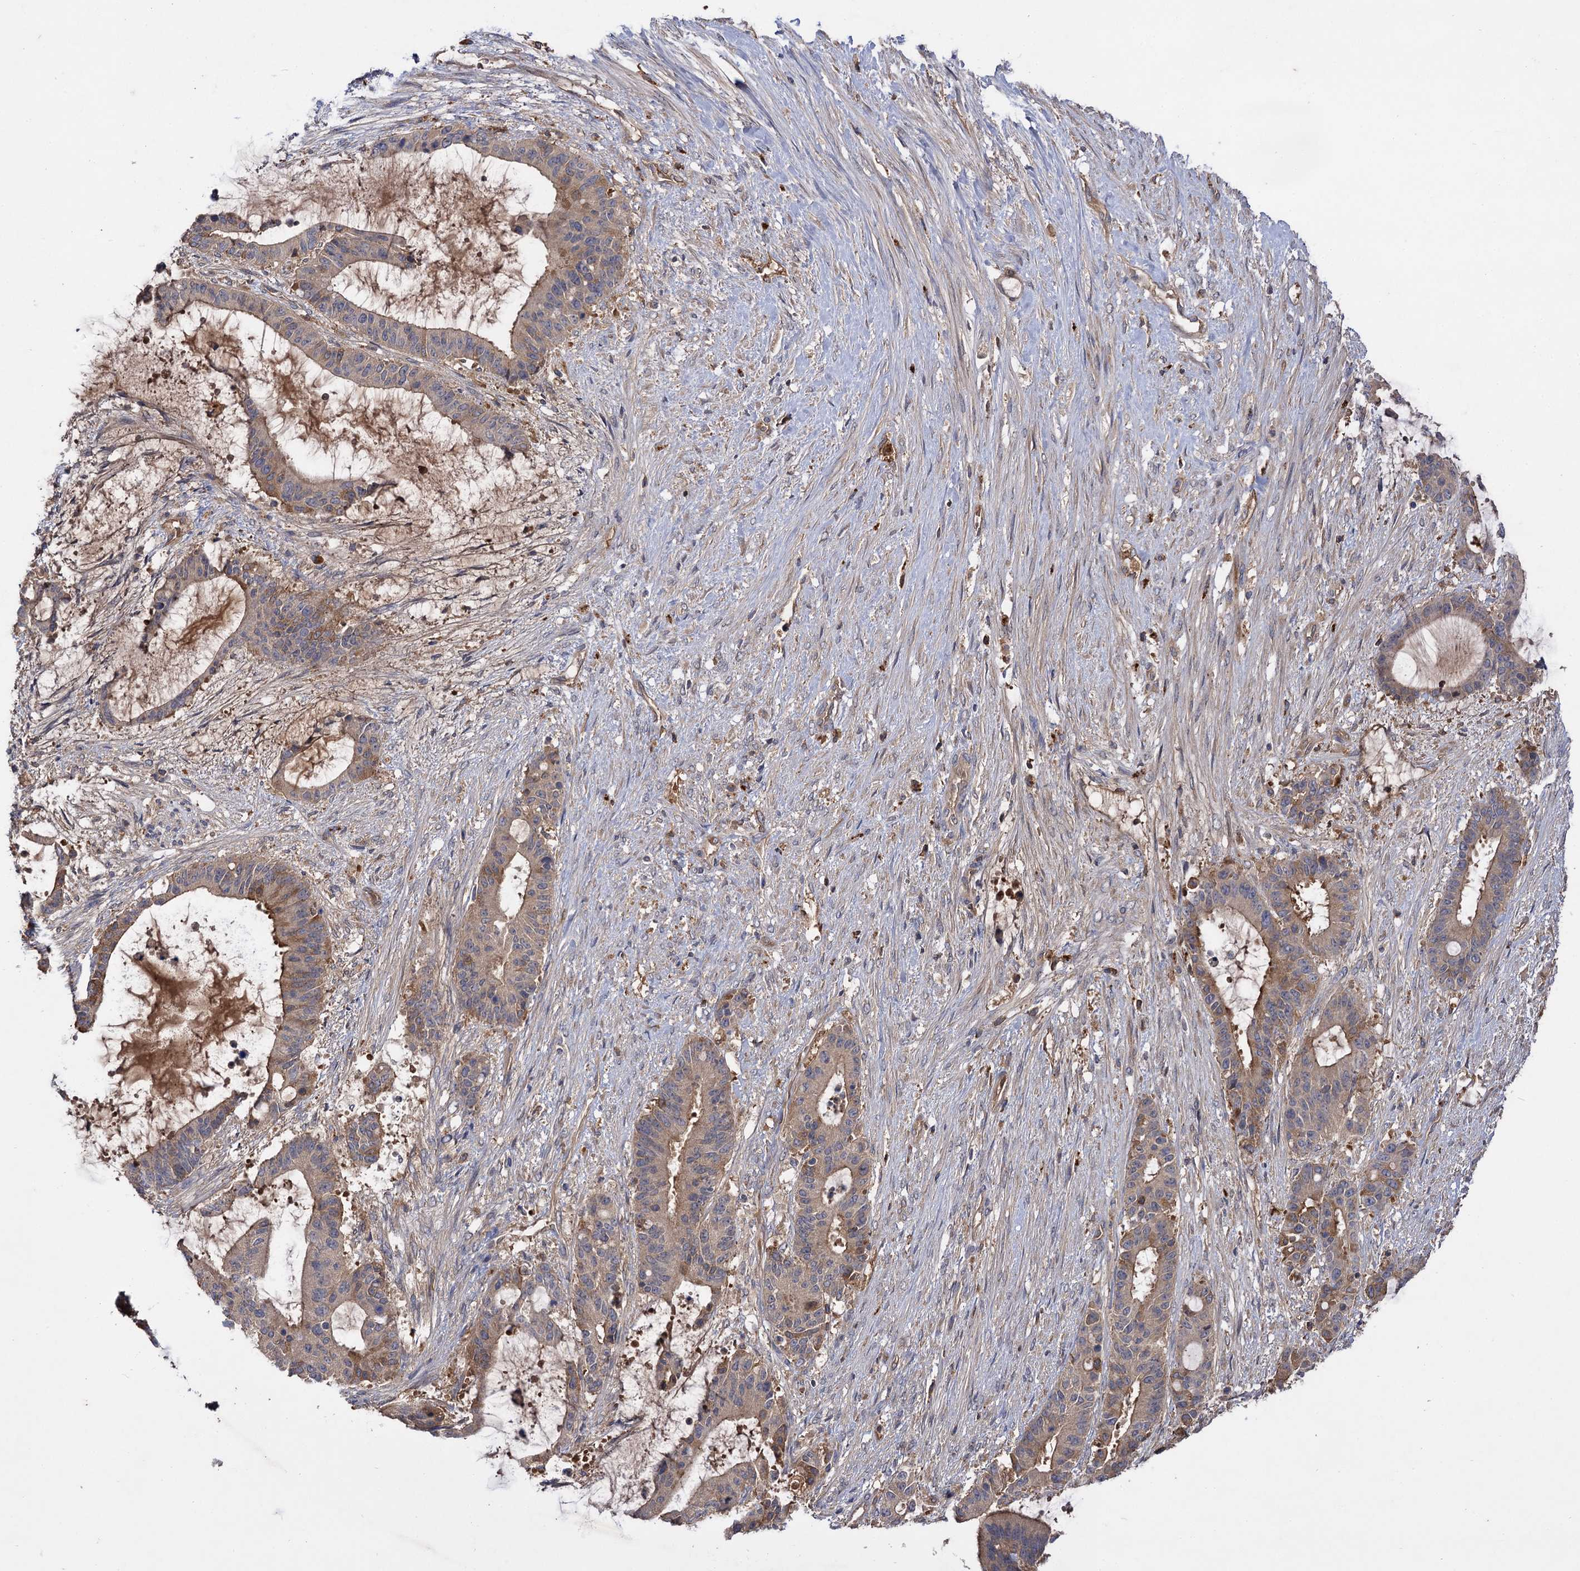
{"staining": {"intensity": "weak", "quantity": "25%-75%", "location": "cytoplasmic/membranous"}, "tissue": "liver cancer", "cell_type": "Tumor cells", "image_type": "cancer", "snomed": [{"axis": "morphology", "description": "Normal tissue, NOS"}, {"axis": "morphology", "description": "Cholangiocarcinoma"}, {"axis": "topography", "description": "Liver"}, {"axis": "topography", "description": "Peripheral nerve tissue"}], "caption": "A high-resolution histopathology image shows IHC staining of cholangiocarcinoma (liver), which demonstrates weak cytoplasmic/membranous expression in approximately 25%-75% of tumor cells. (DAB = brown stain, brightfield microscopy at high magnification).", "gene": "USP50", "patient": {"sex": "female", "age": 73}}